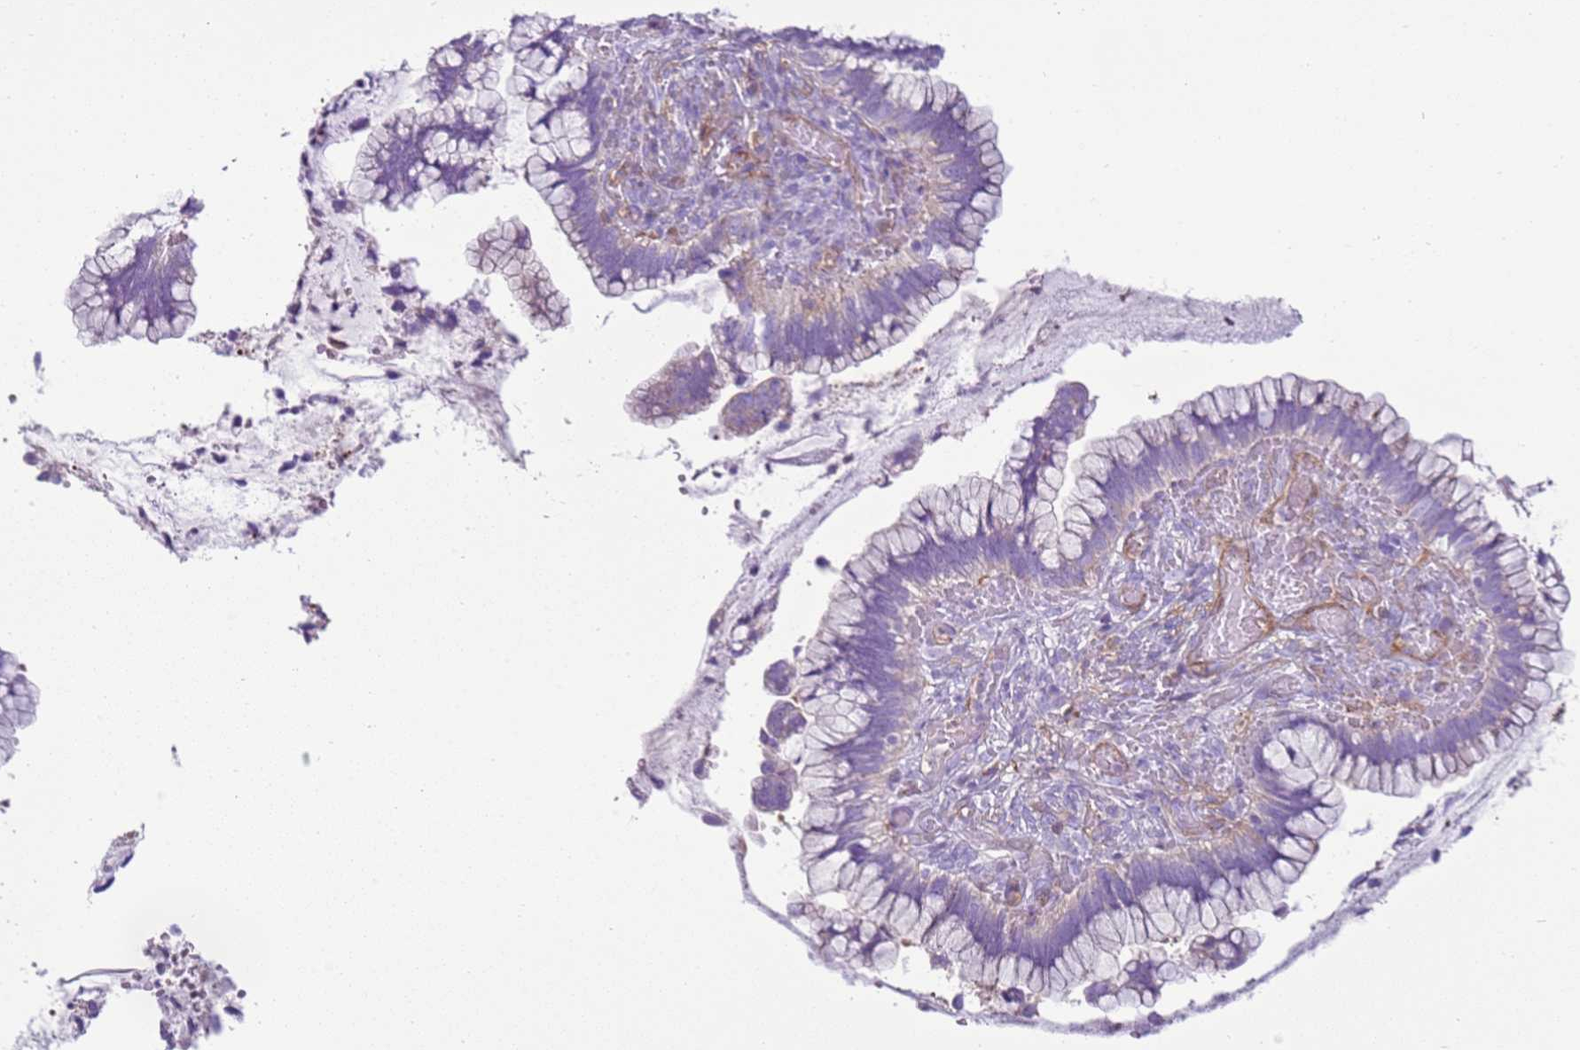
{"staining": {"intensity": "weak", "quantity": "<25%", "location": "cytoplasmic/membranous"}, "tissue": "cervical cancer", "cell_type": "Tumor cells", "image_type": "cancer", "snomed": [{"axis": "morphology", "description": "Adenocarcinoma, NOS"}, {"axis": "topography", "description": "Cervix"}], "caption": "Human cervical adenocarcinoma stained for a protein using immunohistochemistry shows no positivity in tumor cells.", "gene": "SNX21", "patient": {"sex": "female", "age": 44}}